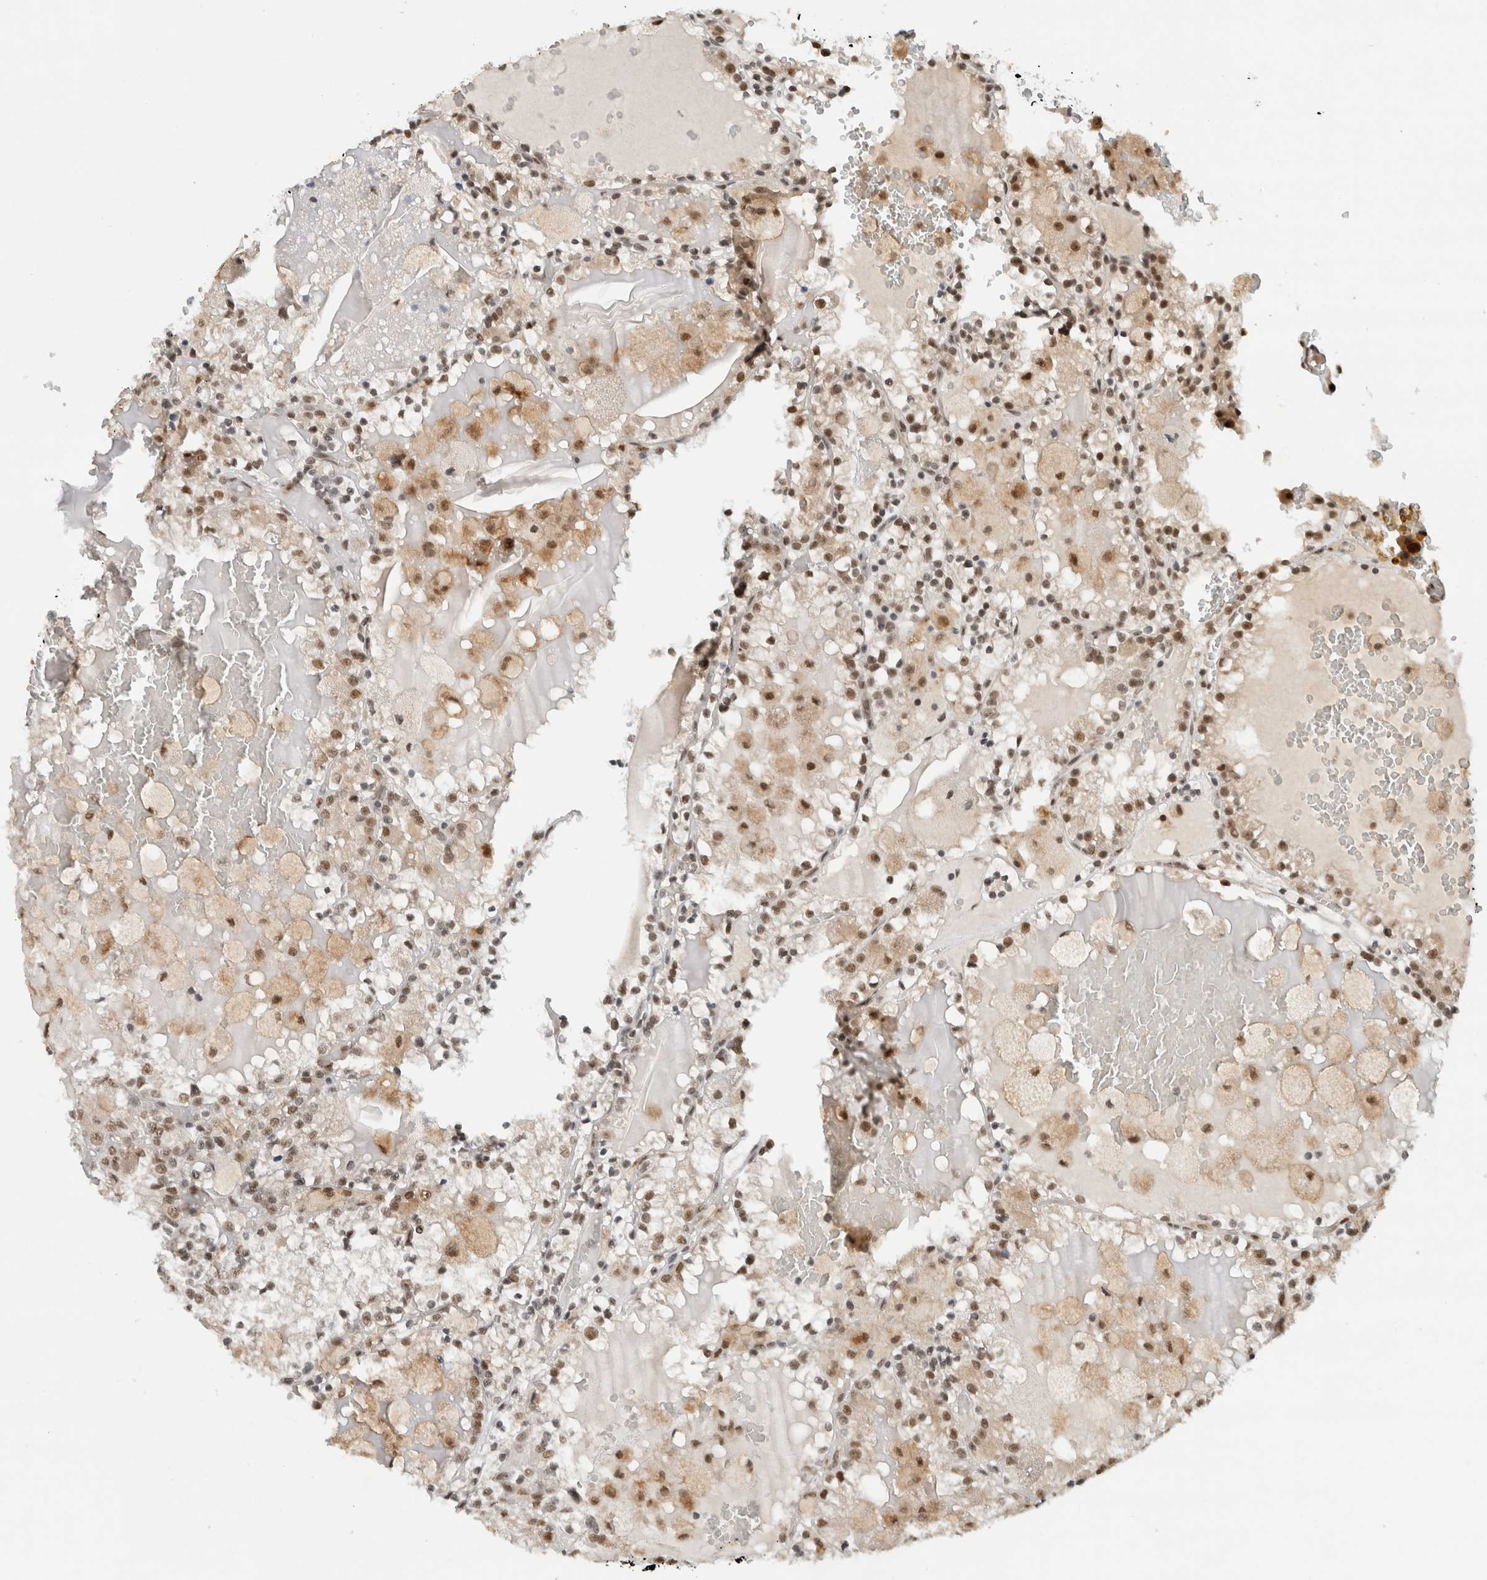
{"staining": {"intensity": "moderate", "quantity": ">75%", "location": "nuclear"}, "tissue": "renal cancer", "cell_type": "Tumor cells", "image_type": "cancer", "snomed": [{"axis": "morphology", "description": "Adenocarcinoma, NOS"}, {"axis": "topography", "description": "Kidney"}], "caption": "Protein expression analysis of renal cancer (adenocarcinoma) exhibits moderate nuclear positivity in about >75% of tumor cells. (DAB IHC with brightfield microscopy, high magnification).", "gene": "NCAPG2", "patient": {"sex": "female", "age": 56}}